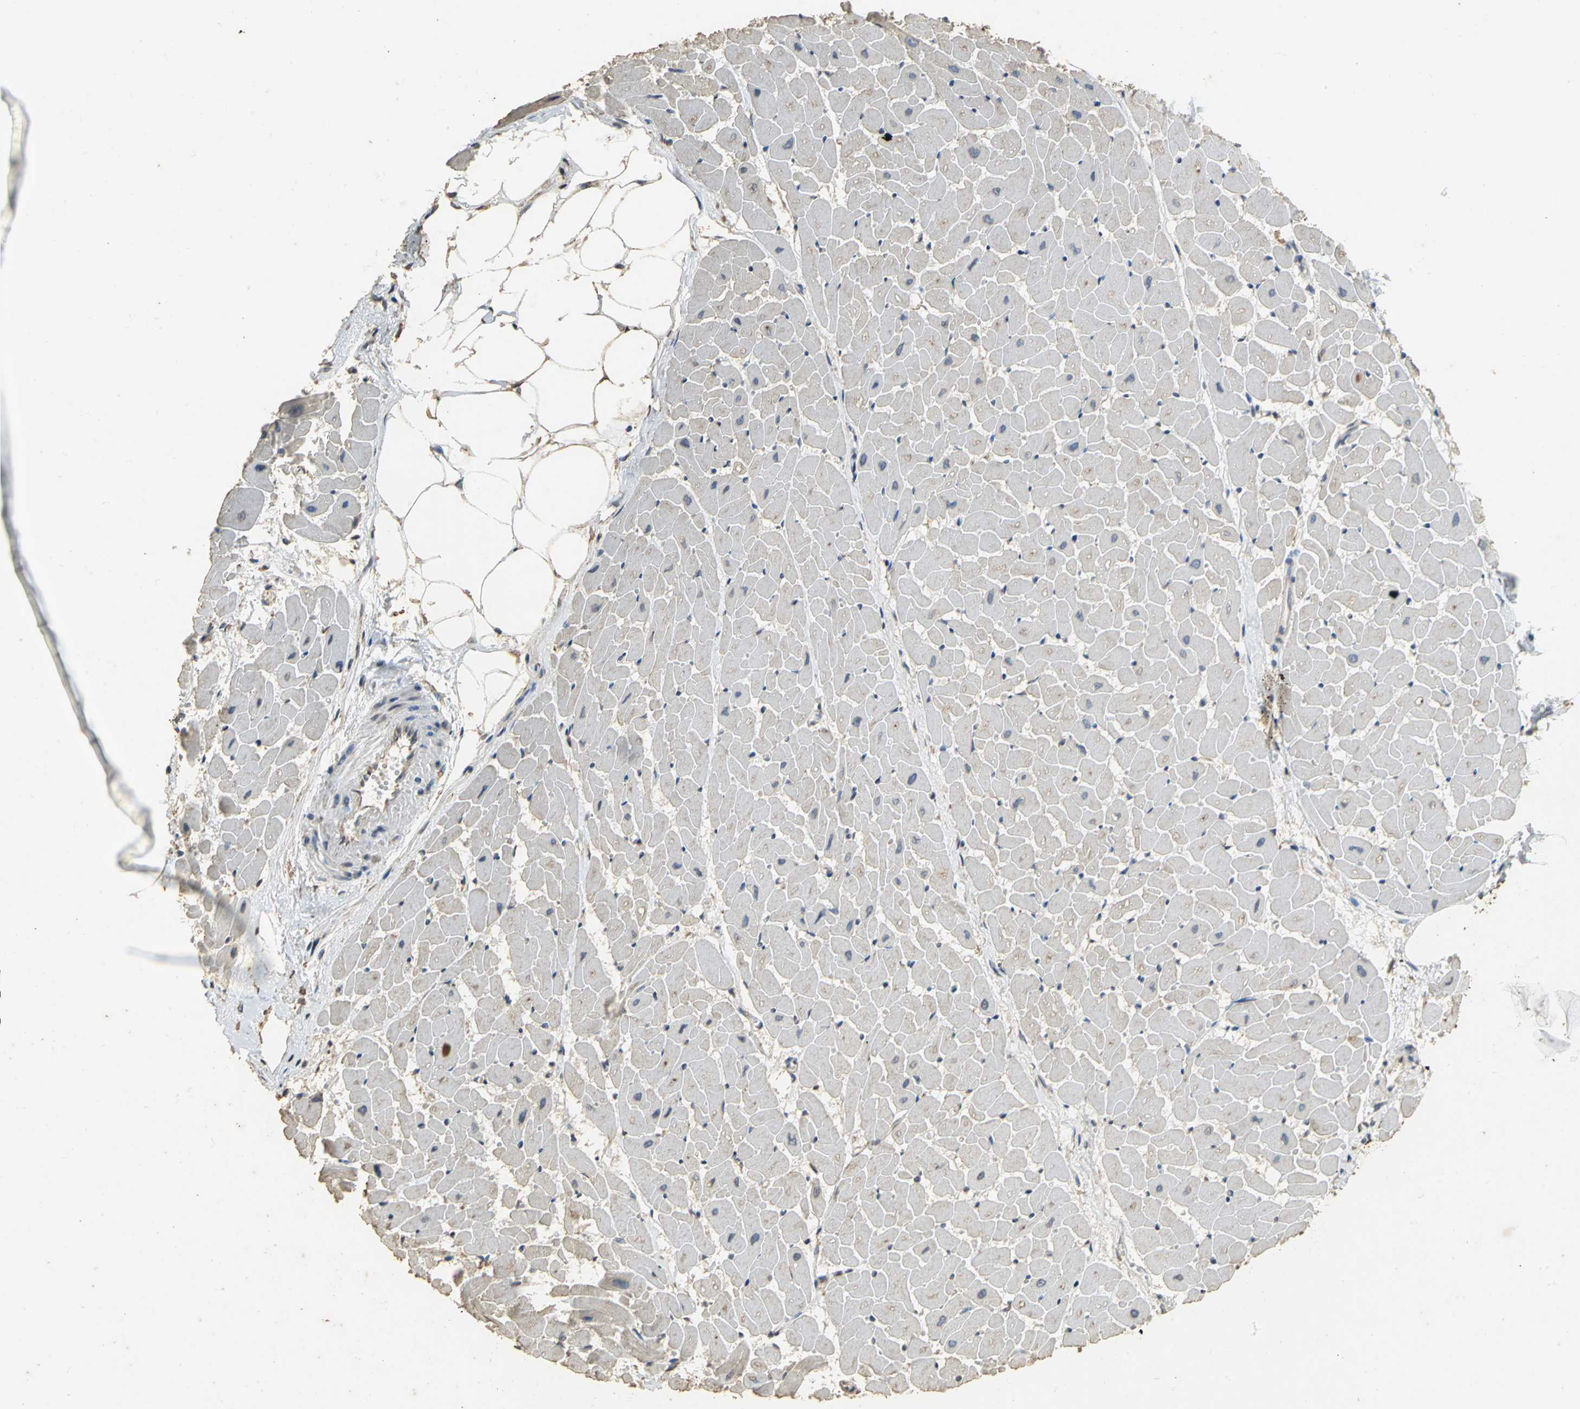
{"staining": {"intensity": "negative", "quantity": "none", "location": "none"}, "tissue": "heart muscle", "cell_type": "Cardiomyocytes", "image_type": "normal", "snomed": [{"axis": "morphology", "description": "Normal tissue, NOS"}, {"axis": "topography", "description": "Heart"}], "caption": "The photomicrograph exhibits no staining of cardiomyocytes in unremarkable heart muscle. The staining was performed using DAB (3,3'-diaminobenzidine) to visualize the protein expression in brown, while the nuclei were stained in blue with hematoxylin (Magnification: 20x).", "gene": "ACSL4", "patient": {"sex": "female", "age": 19}}